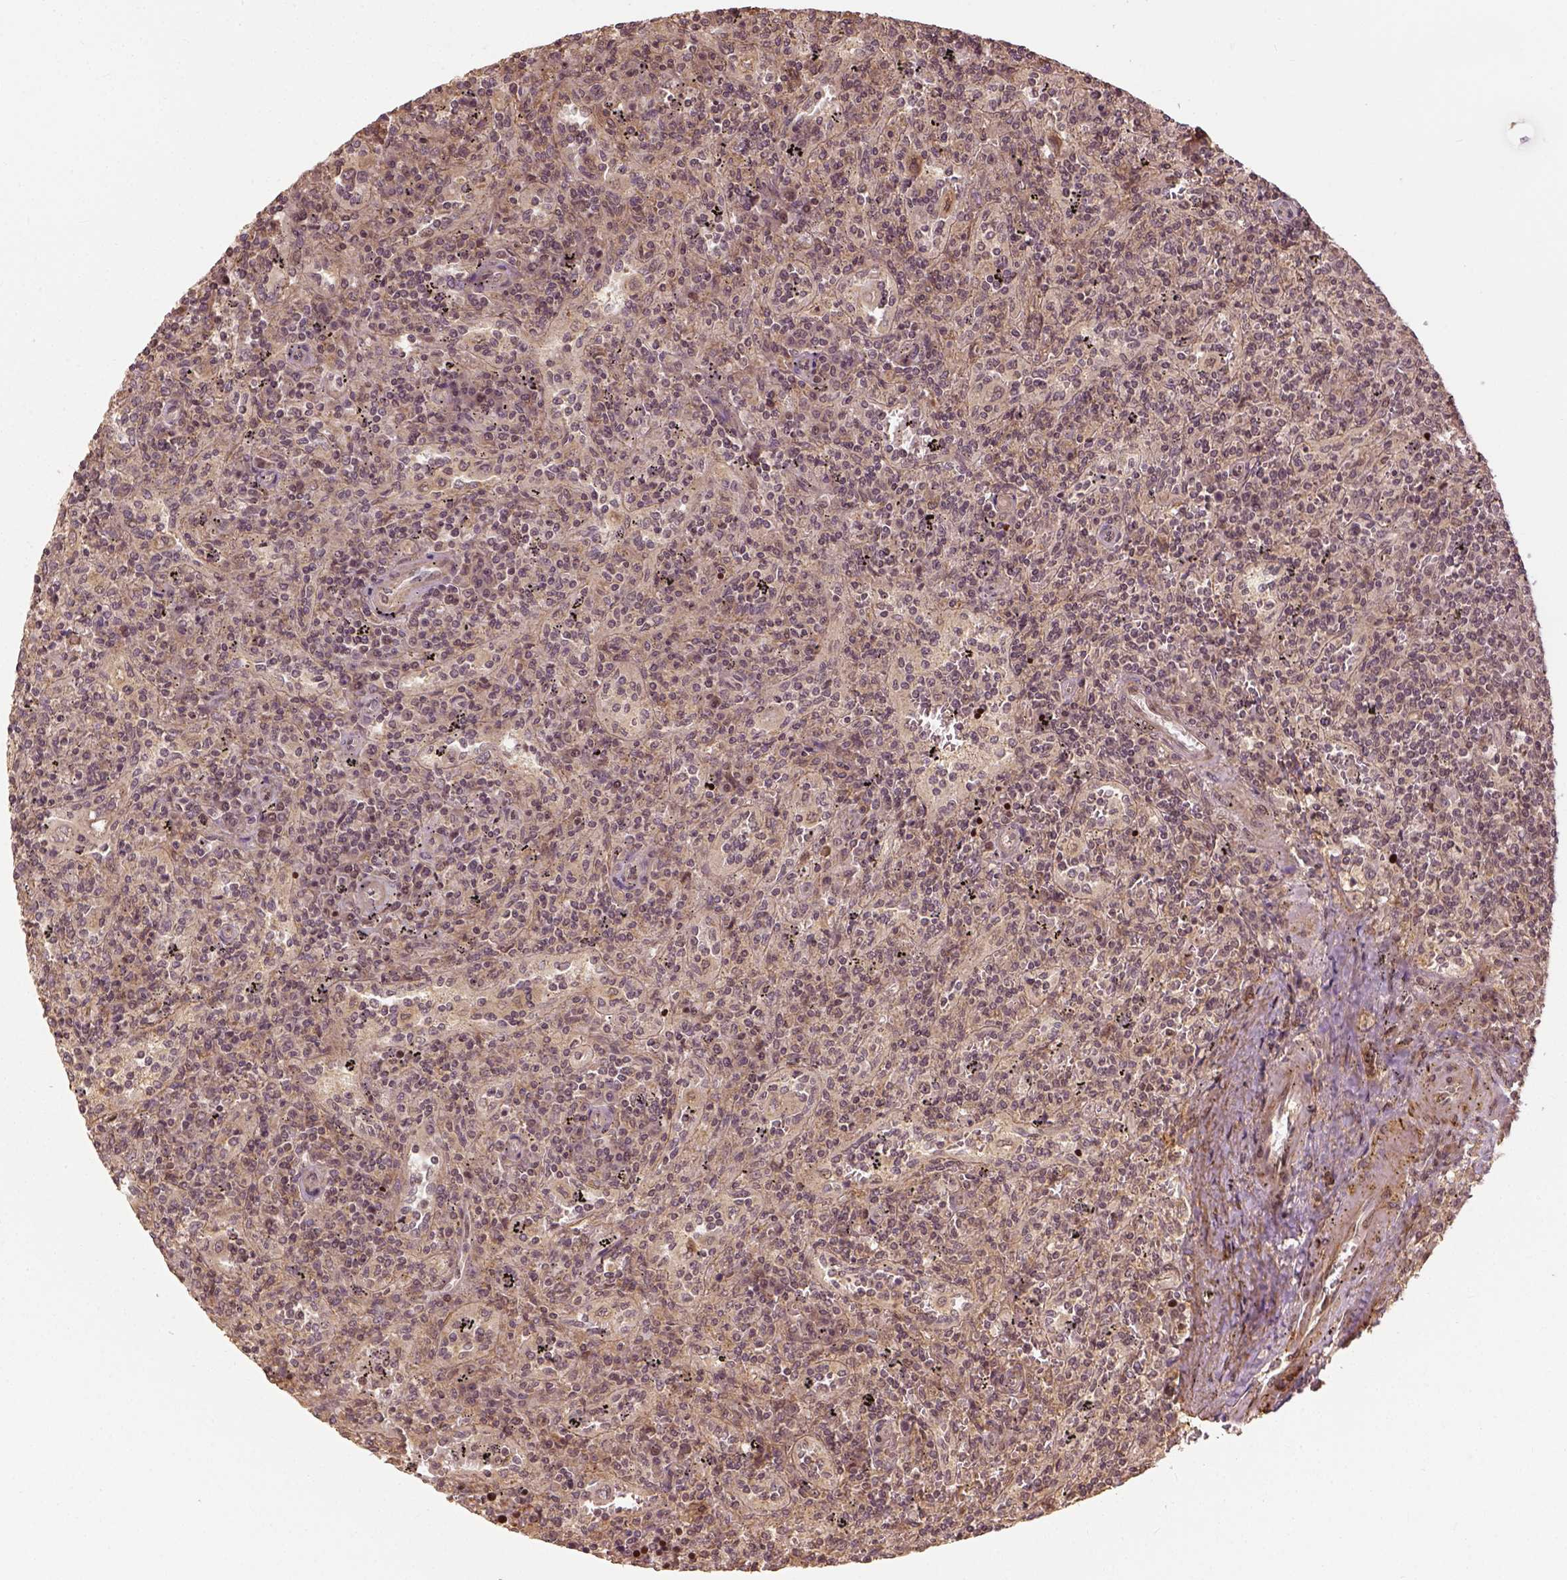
{"staining": {"intensity": "weak", "quantity": "<25%", "location": "cytoplasmic/membranous"}, "tissue": "lymphoma", "cell_type": "Tumor cells", "image_type": "cancer", "snomed": [{"axis": "morphology", "description": "Malignant lymphoma, non-Hodgkin's type, Low grade"}, {"axis": "topography", "description": "Spleen"}], "caption": "Malignant lymphoma, non-Hodgkin's type (low-grade) was stained to show a protein in brown. There is no significant expression in tumor cells.", "gene": "VEGFA", "patient": {"sex": "male", "age": 62}}